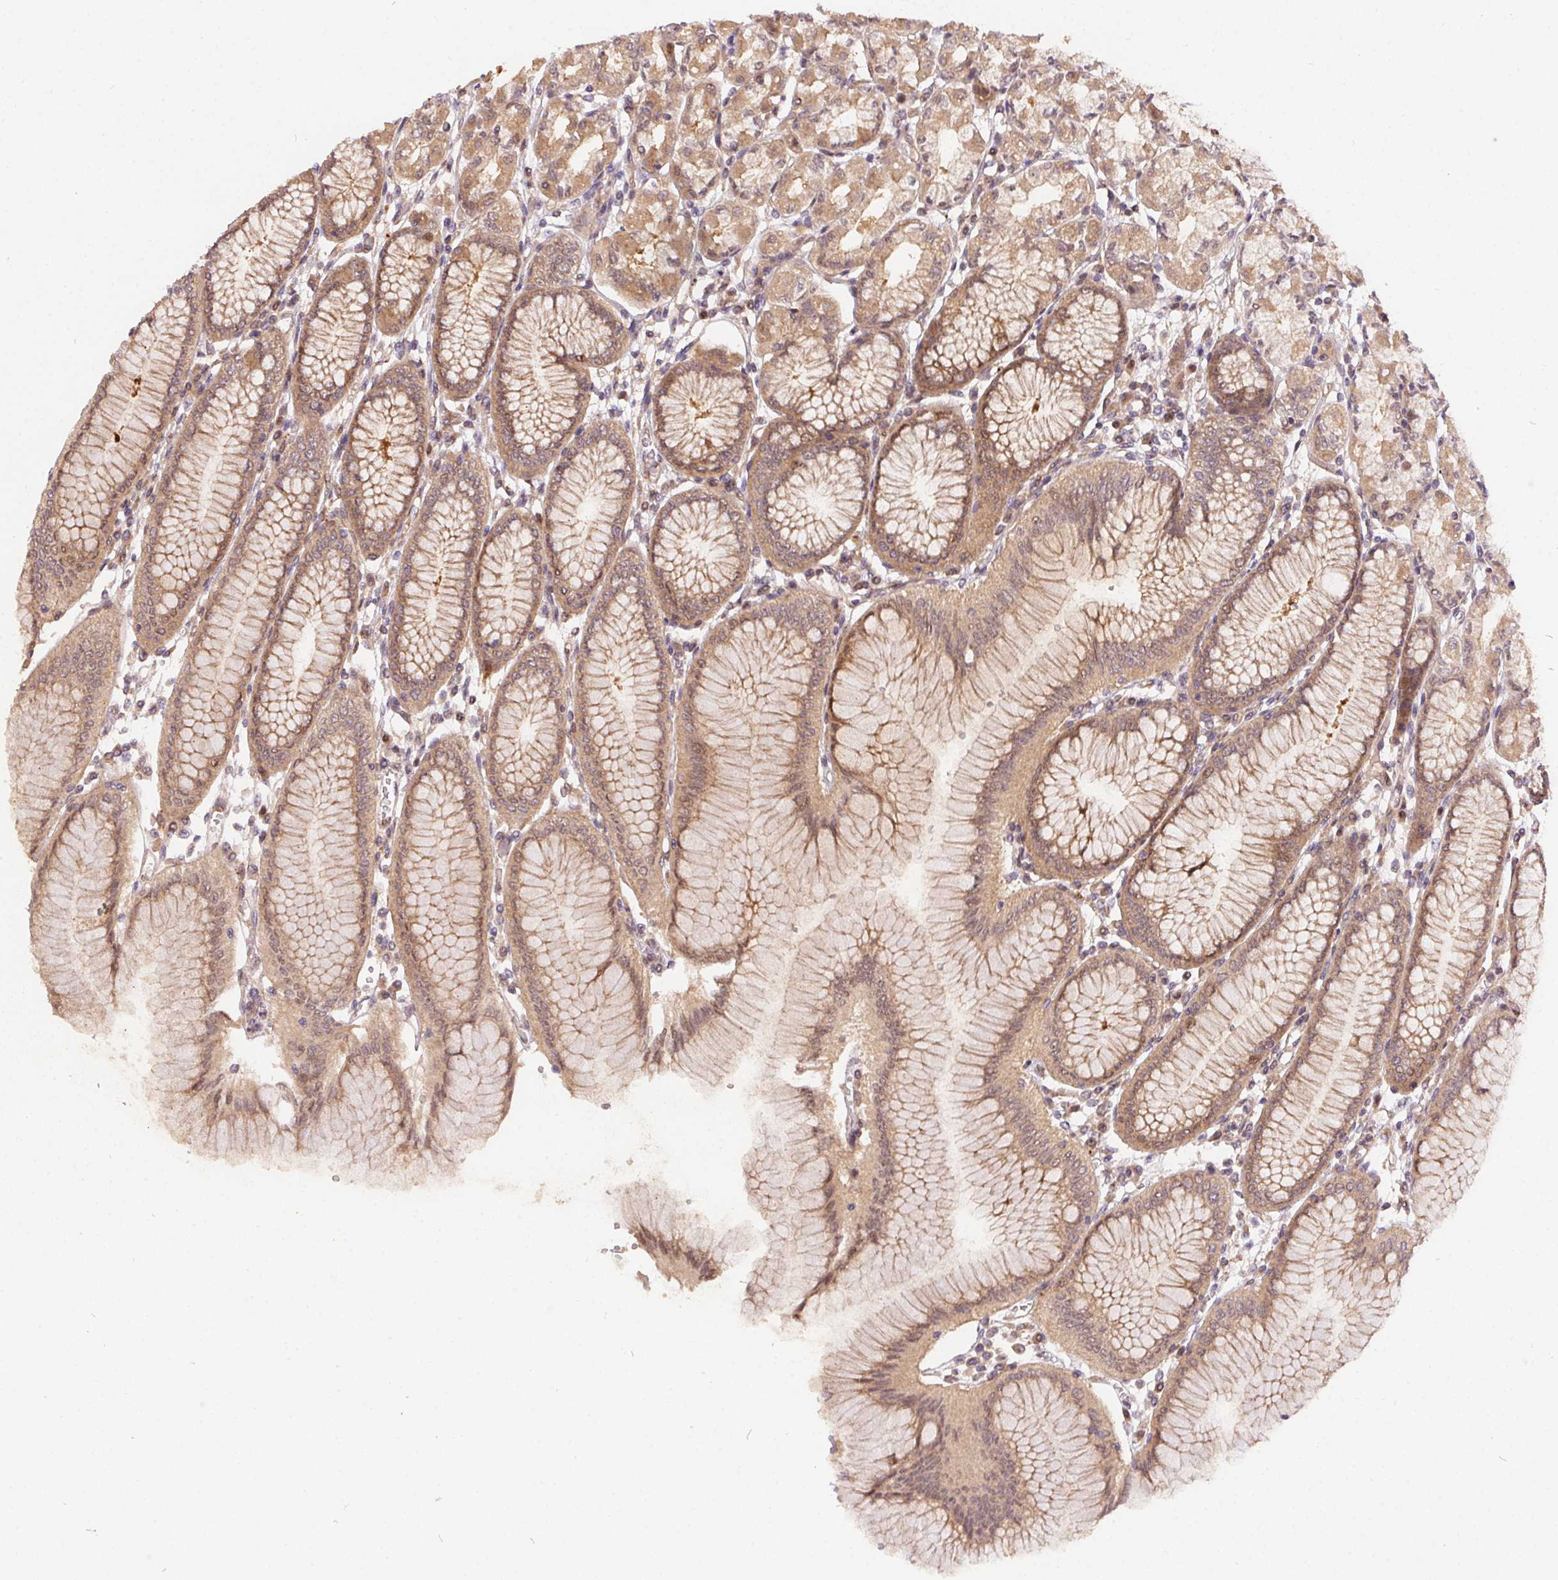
{"staining": {"intensity": "moderate", "quantity": ">75%", "location": "cytoplasmic/membranous,nuclear"}, "tissue": "stomach", "cell_type": "Glandular cells", "image_type": "normal", "snomed": [{"axis": "morphology", "description": "Normal tissue, NOS"}, {"axis": "topography", "description": "Skeletal muscle"}, {"axis": "topography", "description": "Stomach"}], "caption": "This is a photomicrograph of immunohistochemistry staining of normal stomach, which shows moderate expression in the cytoplasmic/membranous,nuclear of glandular cells.", "gene": "NUDT16", "patient": {"sex": "female", "age": 57}}